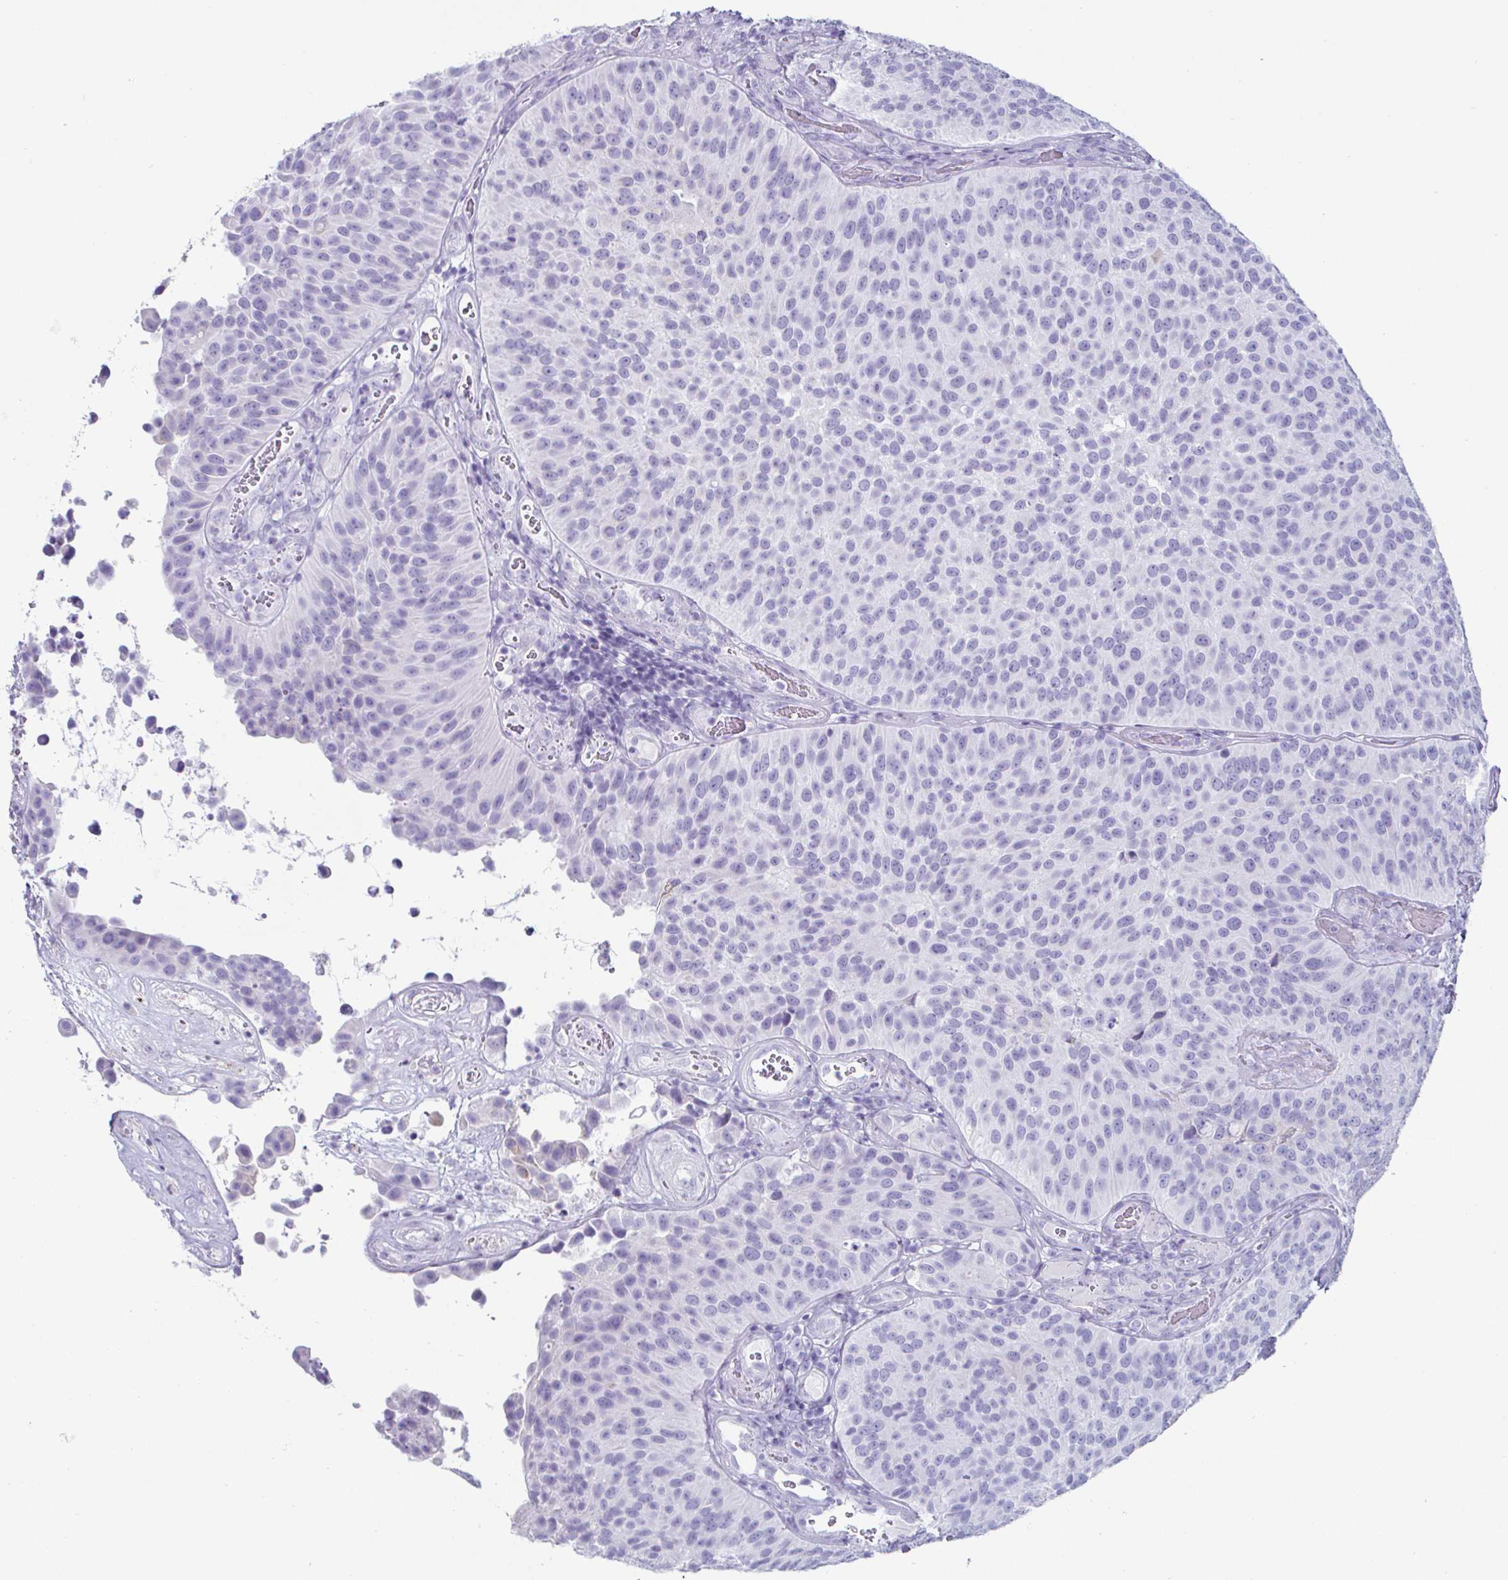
{"staining": {"intensity": "negative", "quantity": "none", "location": "none"}, "tissue": "urothelial cancer", "cell_type": "Tumor cells", "image_type": "cancer", "snomed": [{"axis": "morphology", "description": "Urothelial carcinoma, Low grade"}, {"axis": "topography", "description": "Urinary bladder"}], "caption": "DAB immunohistochemical staining of human urothelial carcinoma (low-grade) reveals no significant staining in tumor cells.", "gene": "CREG2", "patient": {"sex": "male", "age": 76}}